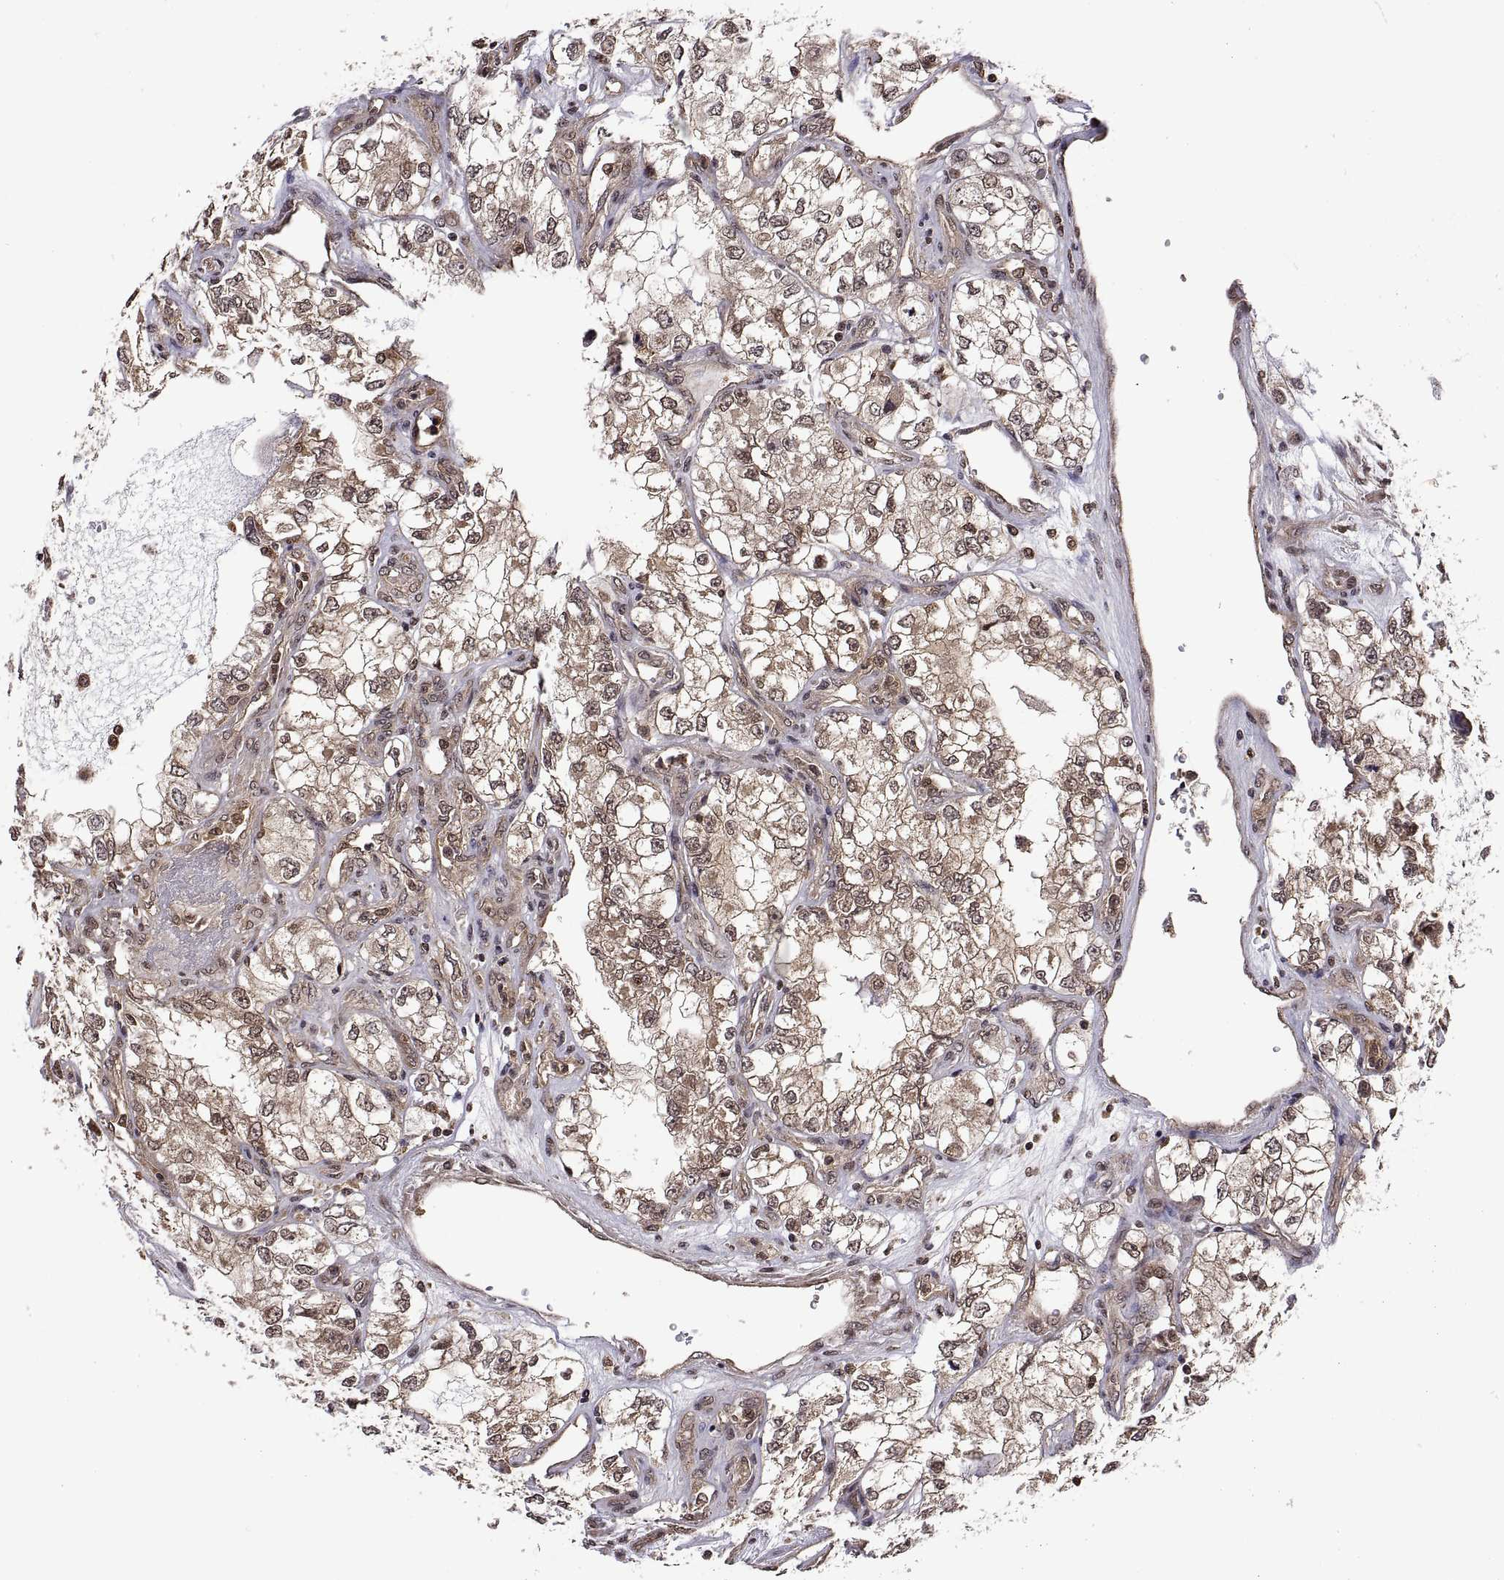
{"staining": {"intensity": "weak", "quantity": "25%-75%", "location": "cytoplasmic/membranous,nuclear"}, "tissue": "renal cancer", "cell_type": "Tumor cells", "image_type": "cancer", "snomed": [{"axis": "morphology", "description": "Adenocarcinoma, NOS"}, {"axis": "topography", "description": "Kidney"}], "caption": "A histopathology image of adenocarcinoma (renal) stained for a protein displays weak cytoplasmic/membranous and nuclear brown staining in tumor cells.", "gene": "ZNRF2", "patient": {"sex": "female", "age": 59}}